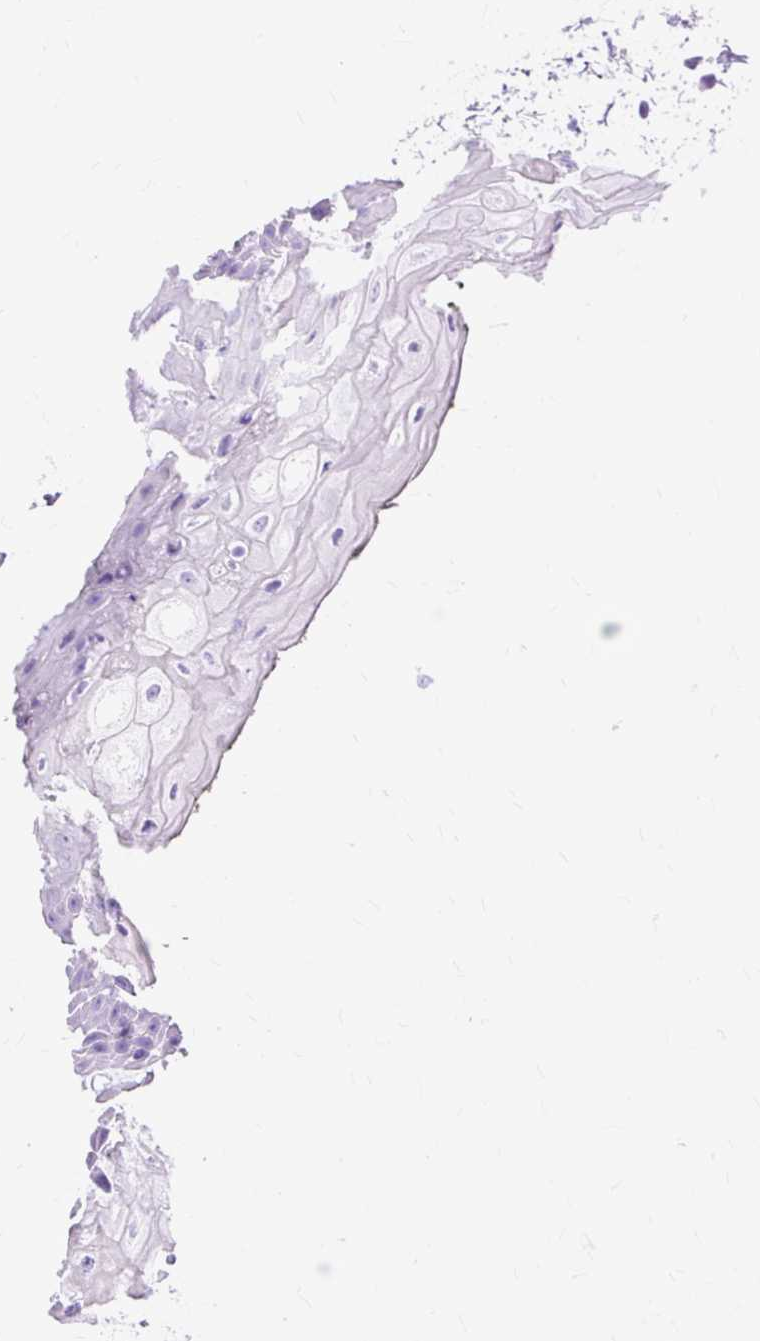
{"staining": {"intensity": "negative", "quantity": "none", "location": "none"}, "tissue": "oral mucosa", "cell_type": "Squamous epithelial cells", "image_type": "normal", "snomed": [{"axis": "morphology", "description": "Normal tissue, NOS"}, {"axis": "topography", "description": "Oral tissue"}, {"axis": "topography", "description": "Tounge, NOS"}], "caption": "Immunohistochemistry (IHC) of unremarkable human oral mucosa demonstrates no positivity in squamous epithelial cells.", "gene": "SLC8A2", "patient": {"sex": "female", "age": 59}}